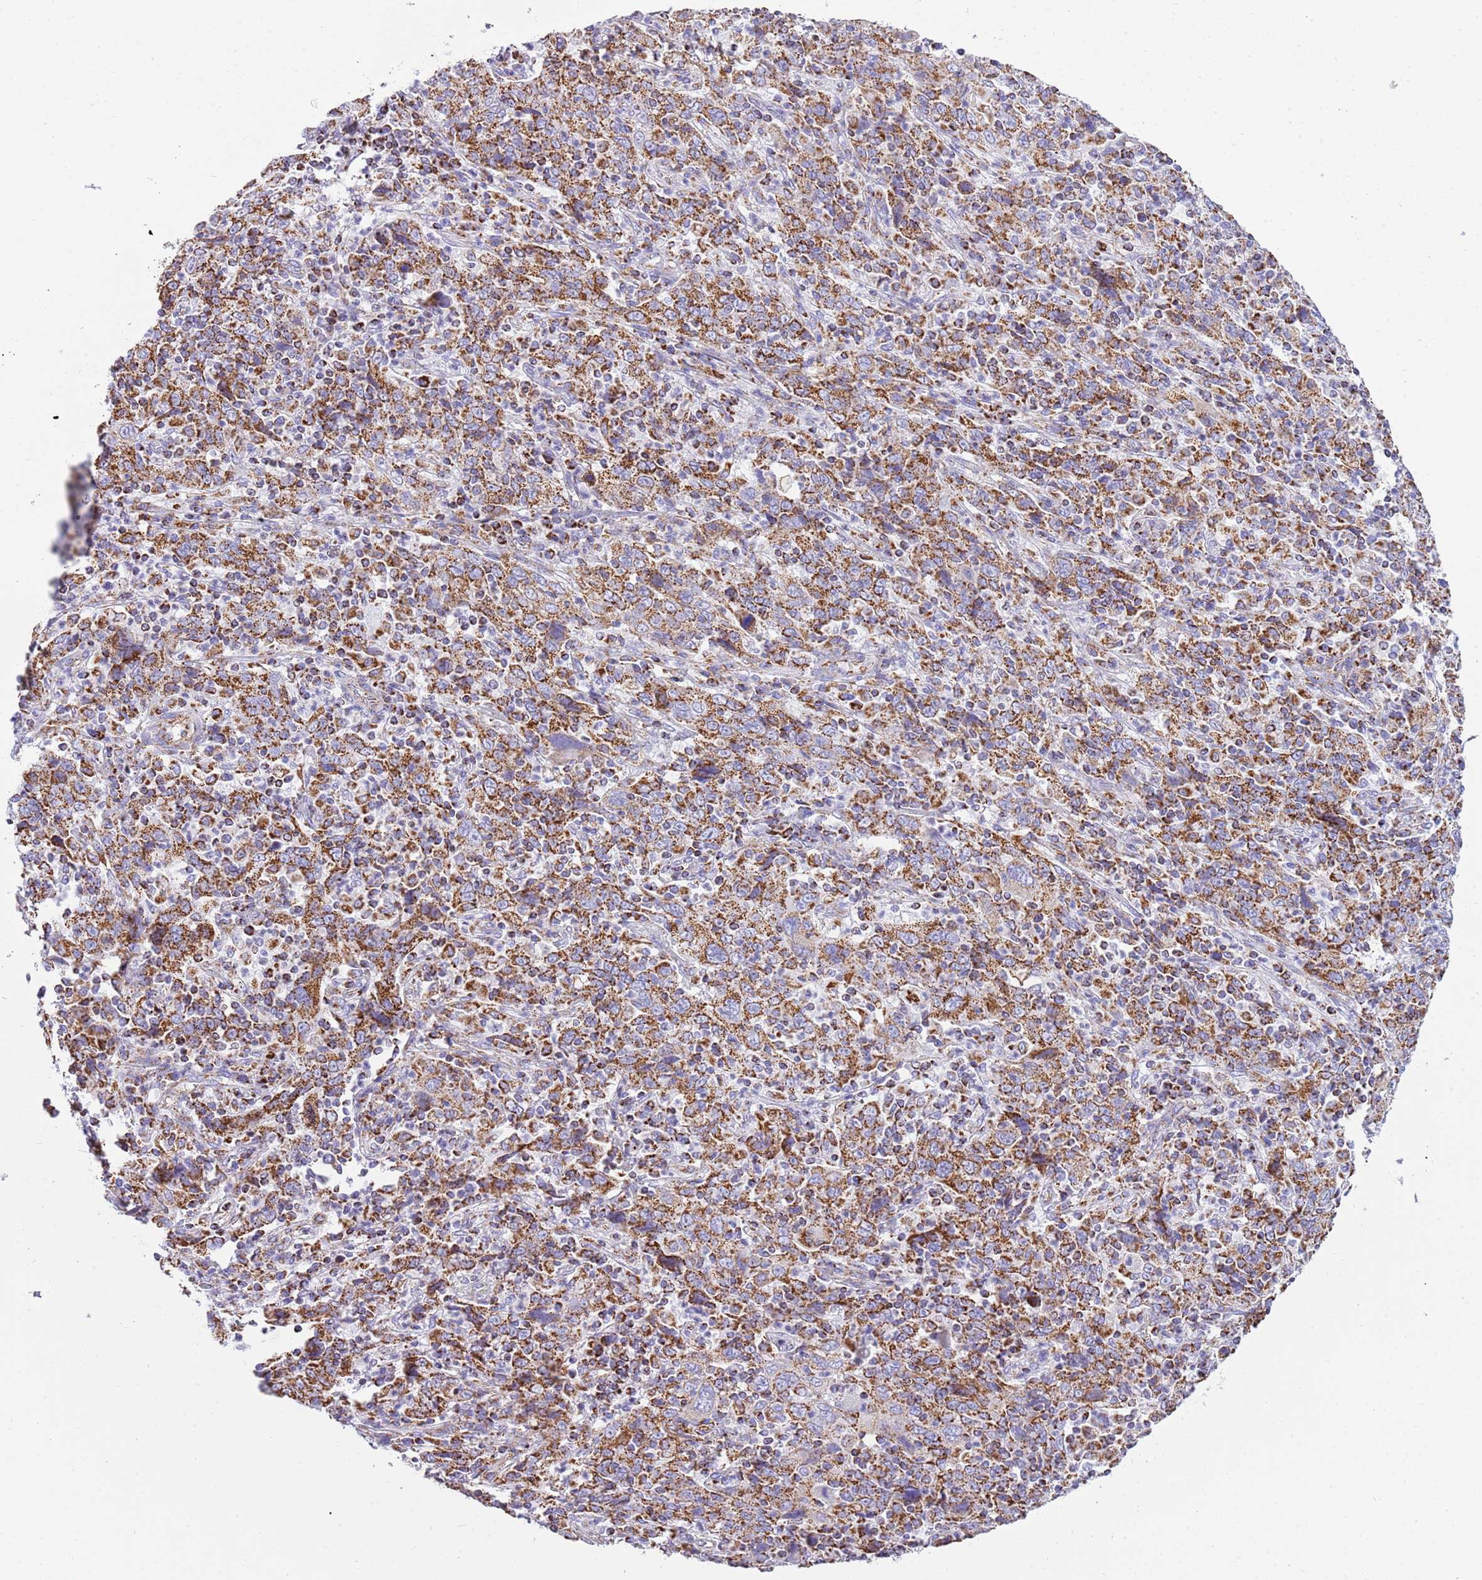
{"staining": {"intensity": "strong", "quantity": ">75%", "location": "cytoplasmic/membranous"}, "tissue": "cervical cancer", "cell_type": "Tumor cells", "image_type": "cancer", "snomed": [{"axis": "morphology", "description": "Squamous cell carcinoma, NOS"}, {"axis": "topography", "description": "Cervix"}], "caption": "IHC (DAB (3,3'-diaminobenzidine)) staining of cervical cancer shows strong cytoplasmic/membranous protein expression in about >75% of tumor cells. (DAB (3,3'-diaminobenzidine) = brown stain, brightfield microscopy at high magnification).", "gene": "SUCLG2", "patient": {"sex": "female", "age": 46}}